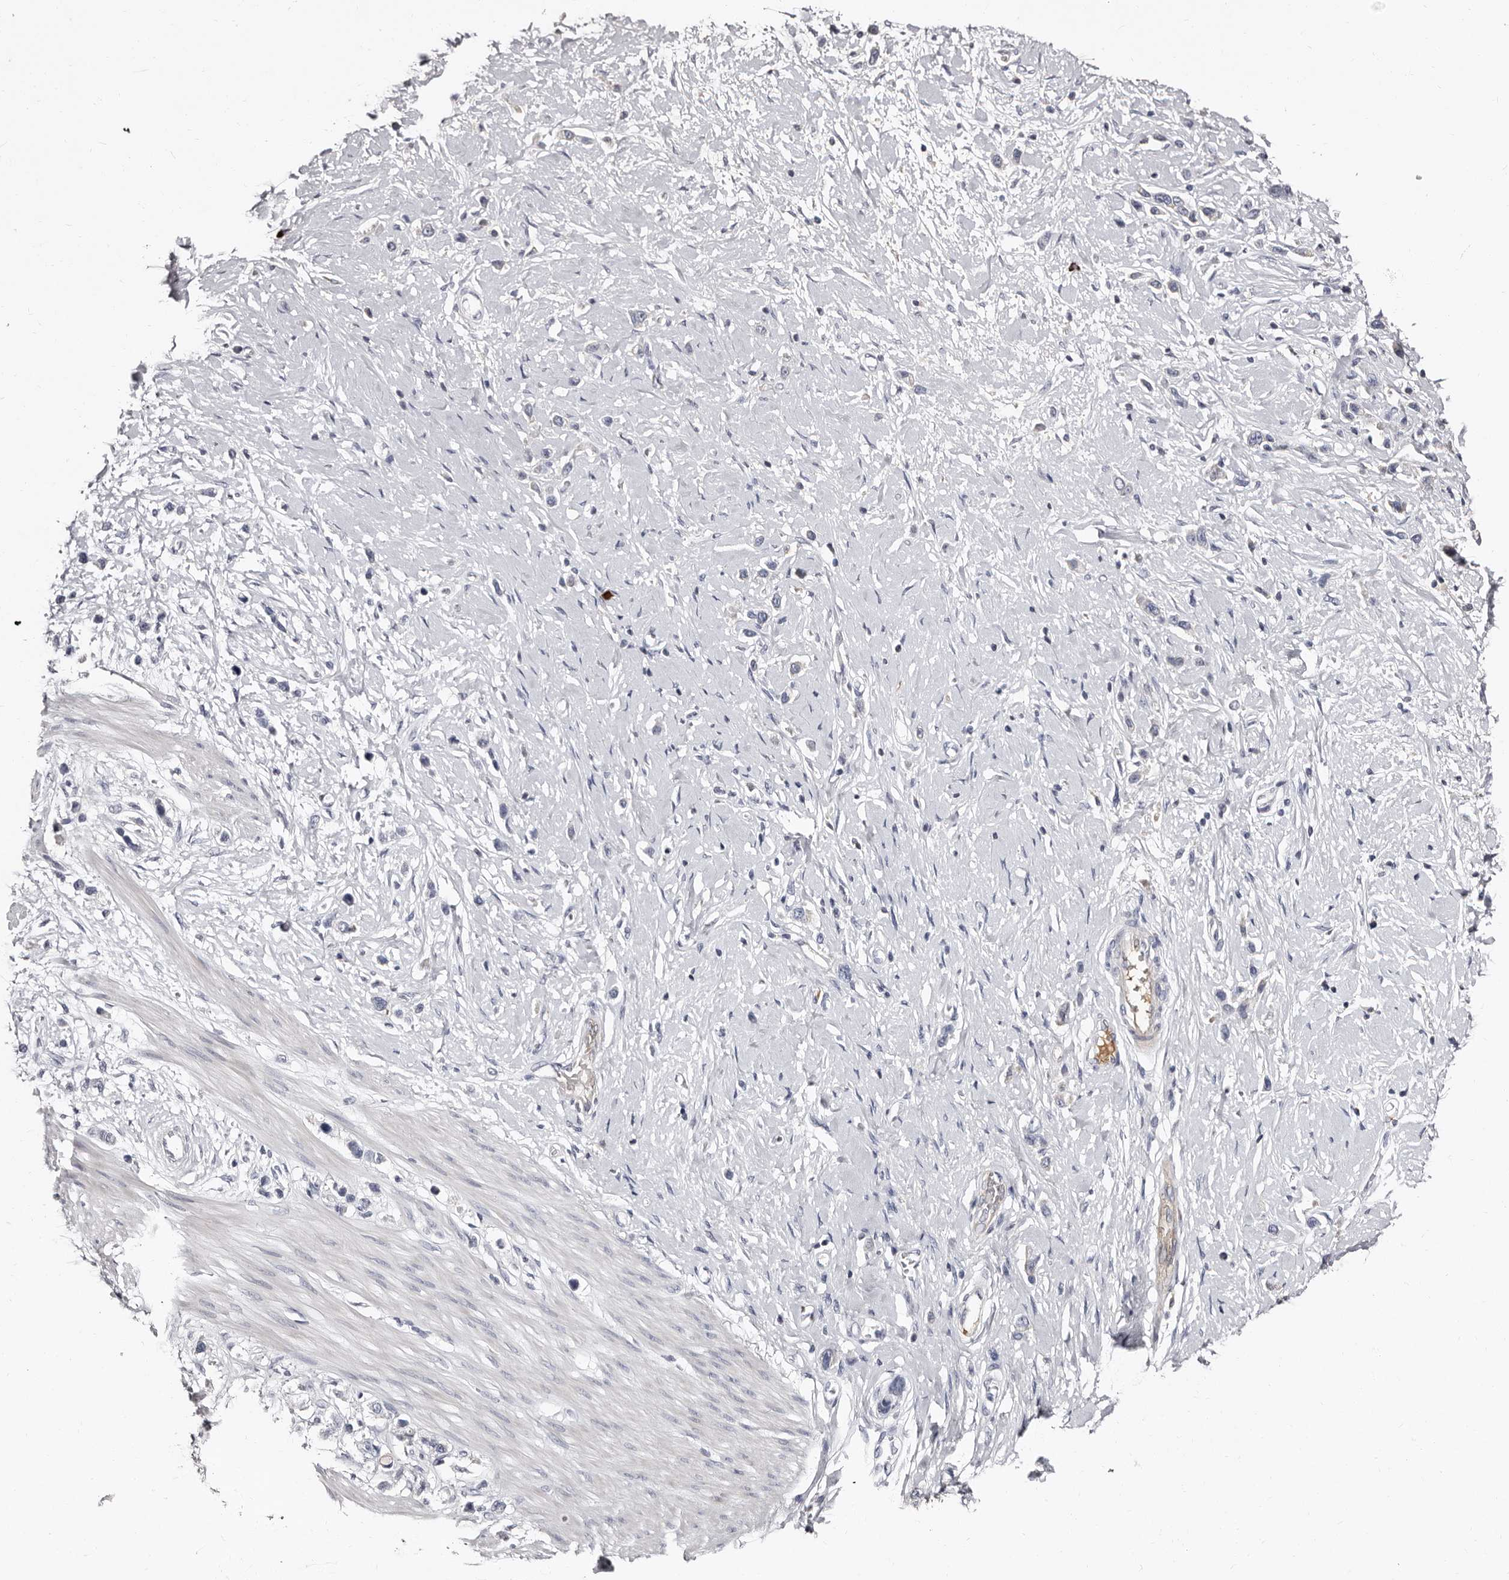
{"staining": {"intensity": "negative", "quantity": "none", "location": "none"}, "tissue": "stomach cancer", "cell_type": "Tumor cells", "image_type": "cancer", "snomed": [{"axis": "morphology", "description": "Adenocarcinoma, NOS"}, {"axis": "topography", "description": "Stomach"}], "caption": "Tumor cells are negative for protein expression in human stomach cancer. (Immunohistochemistry (ihc), brightfield microscopy, high magnification).", "gene": "TBC1D22B", "patient": {"sex": "female", "age": 65}}